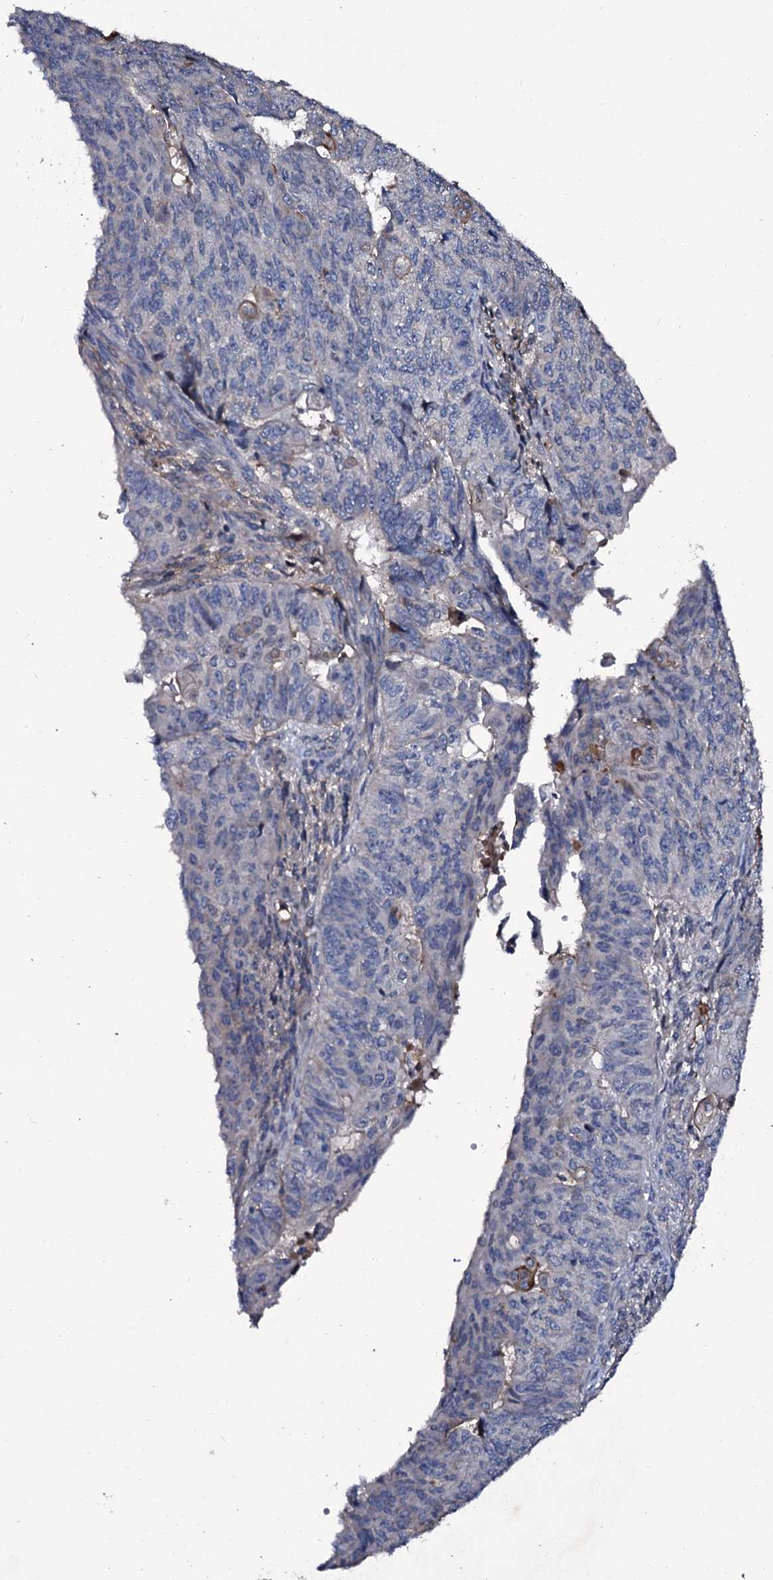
{"staining": {"intensity": "negative", "quantity": "none", "location": "none"}, "tissue": "endometrial cancer", "cell_type": "Tumor cells", "image_type": "cancer", "snomed": [{"axis": "morphology", "description": "Adenocarcinoma, NOS"}, {"axis": "topography", "description": "Endometrium"}], "caption": "DAB immunohistochemical staining of human endometrial cancer demonstrates no significant staining in tumor cells. The staining is performed using DAB brown chromogen with nuclei counter-stained in using hematoxylin.", "gene": "LYG2", "patient": {"sex": "female", "age": 32}}